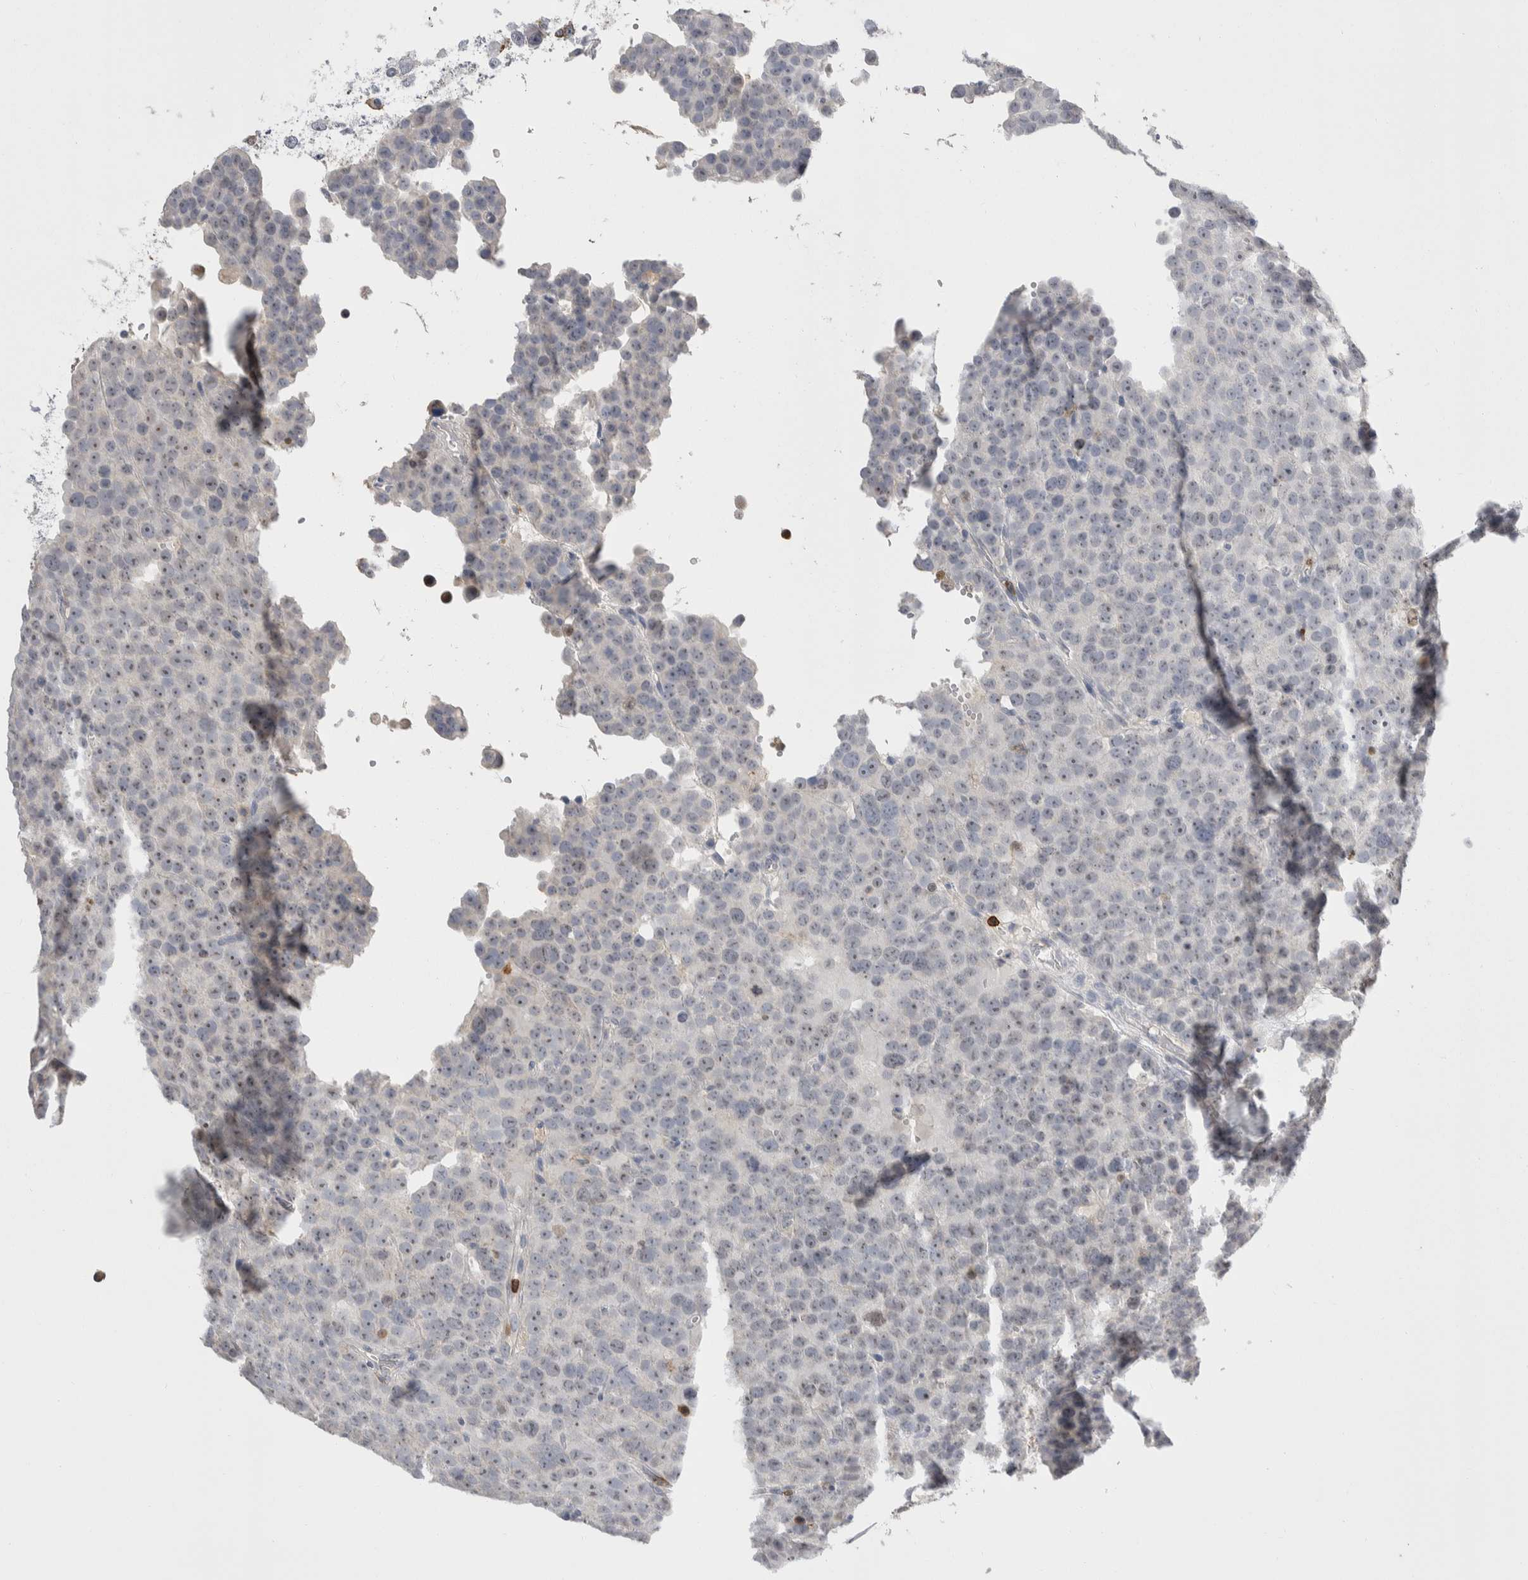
{"staining": {"intensity": "weak", "quantity": ">75%", "location": "nuclear"}, "tissue": "testis cancer", "cell_type": "Tumor cells", "image_type": "cancer", "snomed": [{"axis": "morphology", "description": "Seminoma, NOS"}, {"axis": "topography", "description": "Testis"}], "caption": "This is a photomicrograph of immunohistochemistry (IHC) staining of testis cancer, which shows weak staining in the nuclear of tumor cells.", "gene": "CEP295NL", "patient": {"sex": "male", "age": 71}}